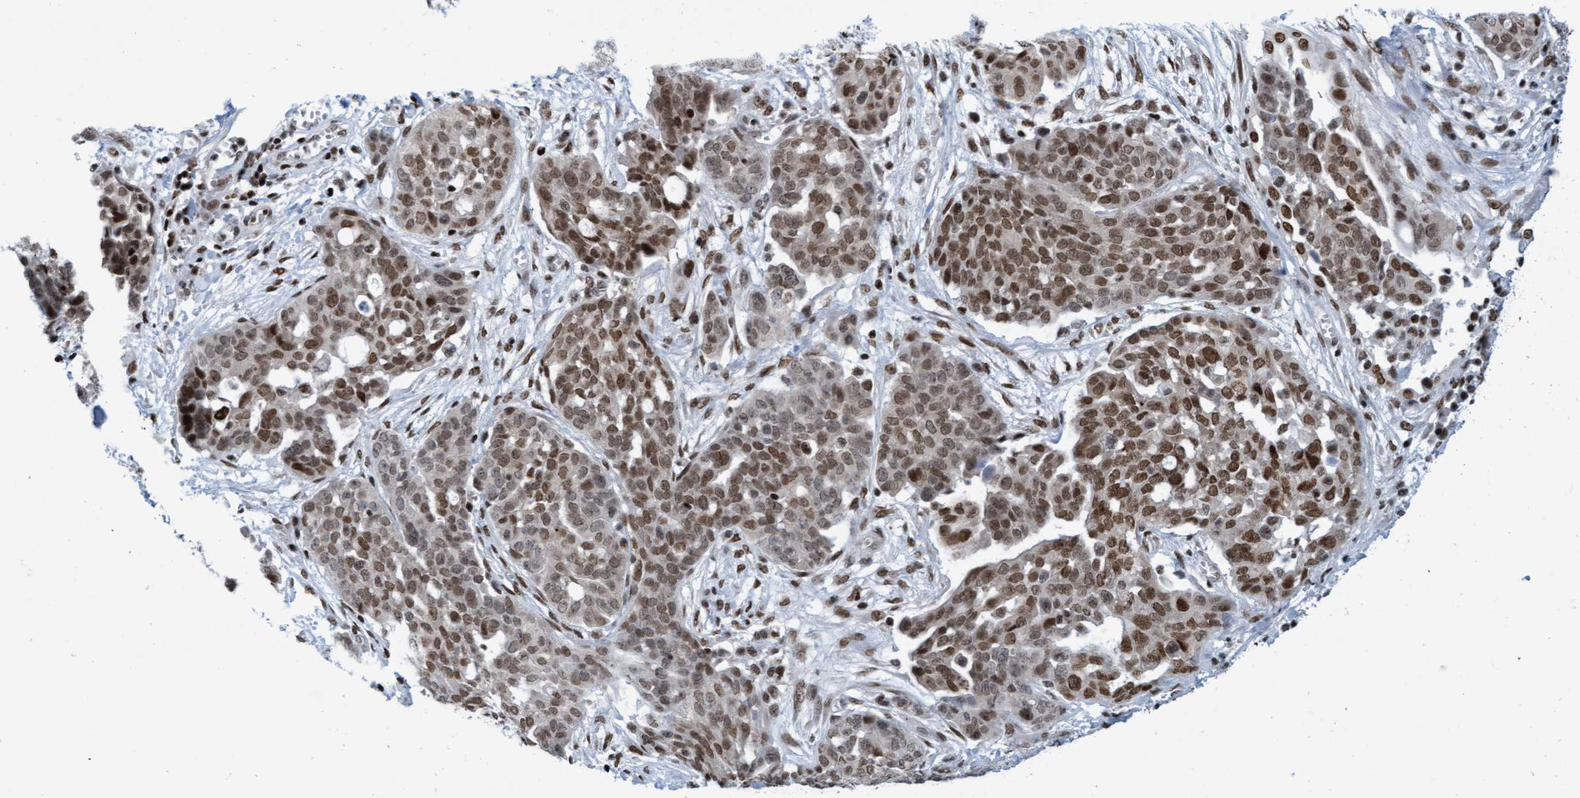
{"staining": {"intensity": "moderate", "quantity": ">75%", "location": "nuclear"}, "tissue": "ovarian cancer", "cell_type": "Tumor cells", "image_type": "cancer", "snomed": [{"axis": "morphology", "description": "Cystadenocarcinoma, serous, NOS"}, {"axis": "topography", "description": "Soft tissue"}, {"axis": "topography", "description": "Ovary"}], "caption": "A histopathology image showing moderate nuclear expression in approximately >75% of tumor cells in ovarian cancer, as visualized by brown immunohistochemical staining.", "gene": "GLRX2", "patient": {"sex": "female", "age": 57}}